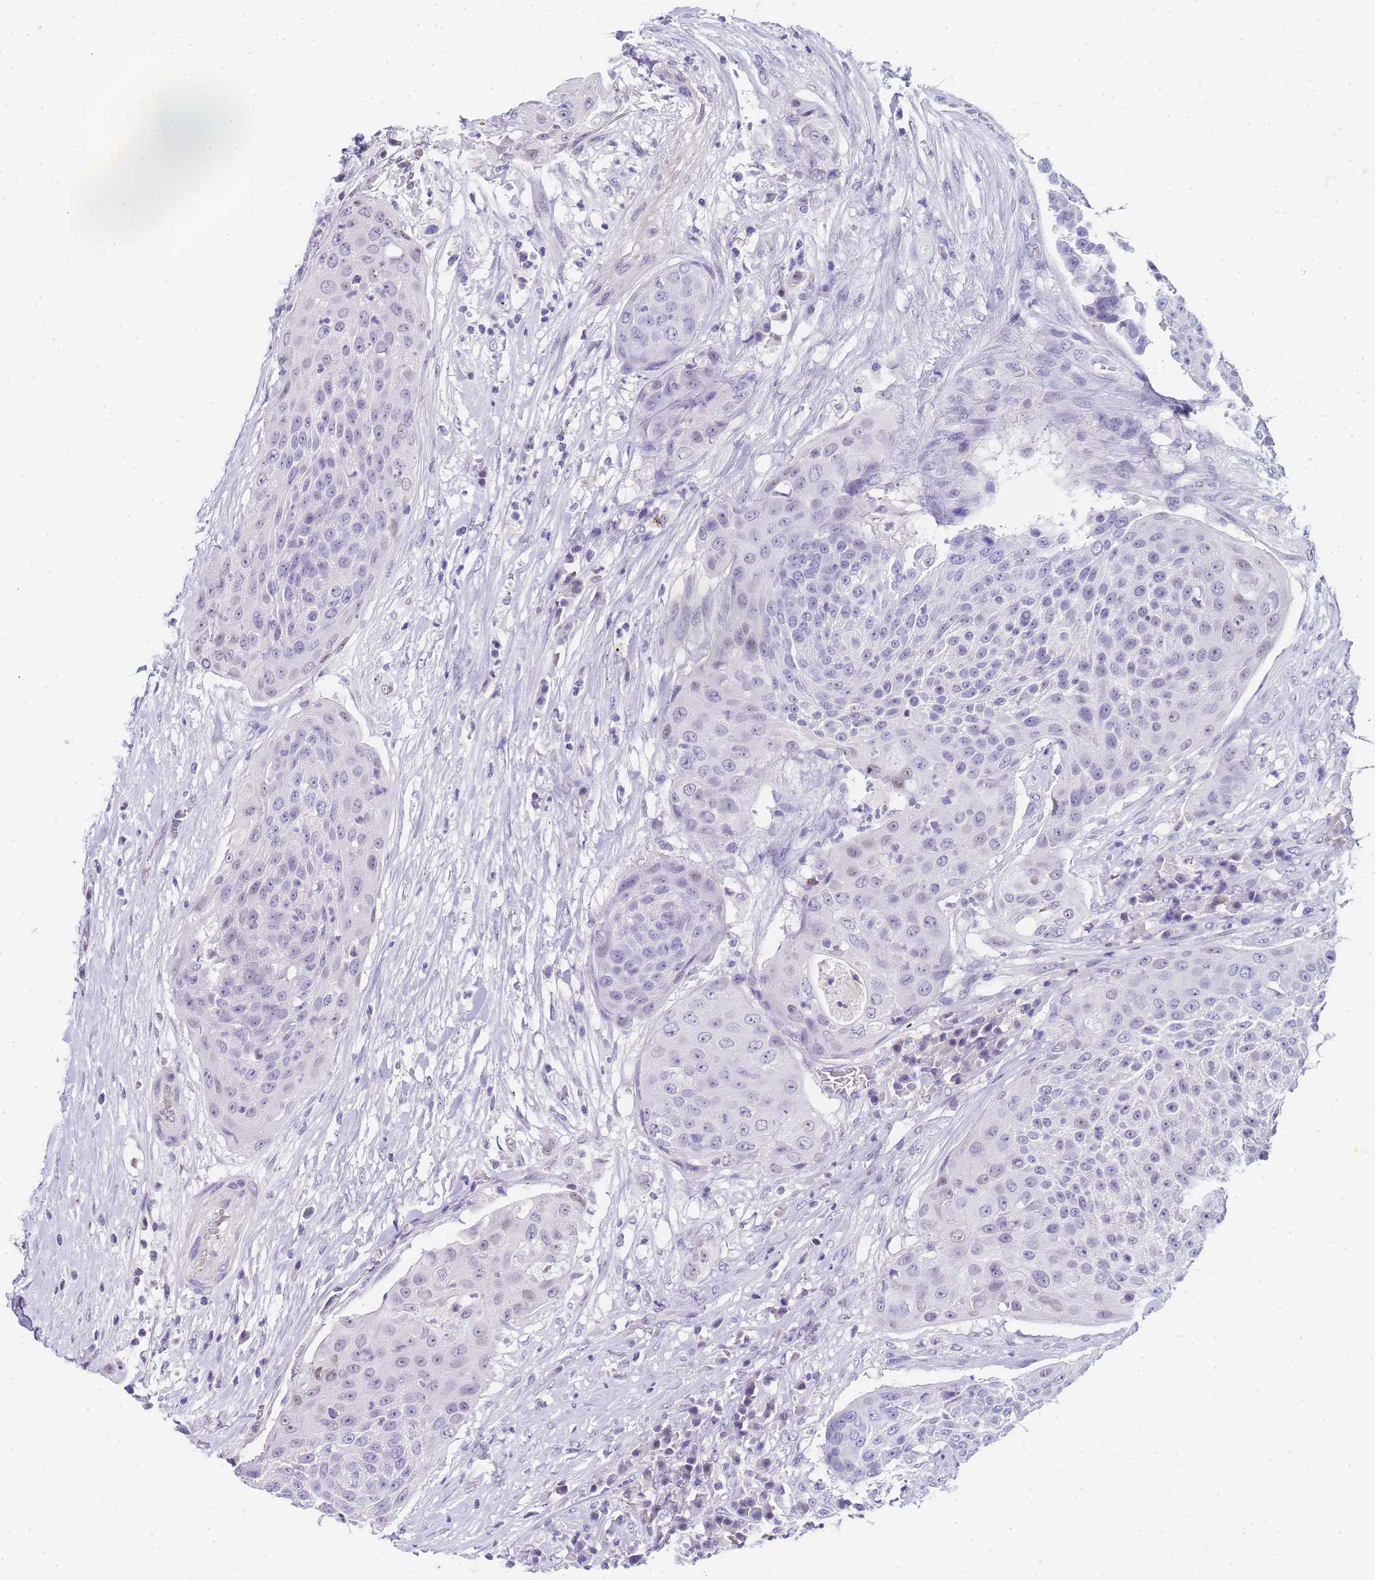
{"staining": {"intensity": "negative", "quantity": "none", "location": "none"}, "tissue": "urothelial cancer", "cell_type": "Tumor cells", "image_type": "cancer", "snomed": [{"axis": "morphology", "description": "Urothelial carcinoma, High grade"}, {"axis": "topography", "description": "Urinary bladder"}], "caption": "The histopathology image shows no significant positivity in tumor cells of urothelial carcinoma (high-grade).", "gene": "CTRC", "patient": {"sex": "female", "age": 63}}